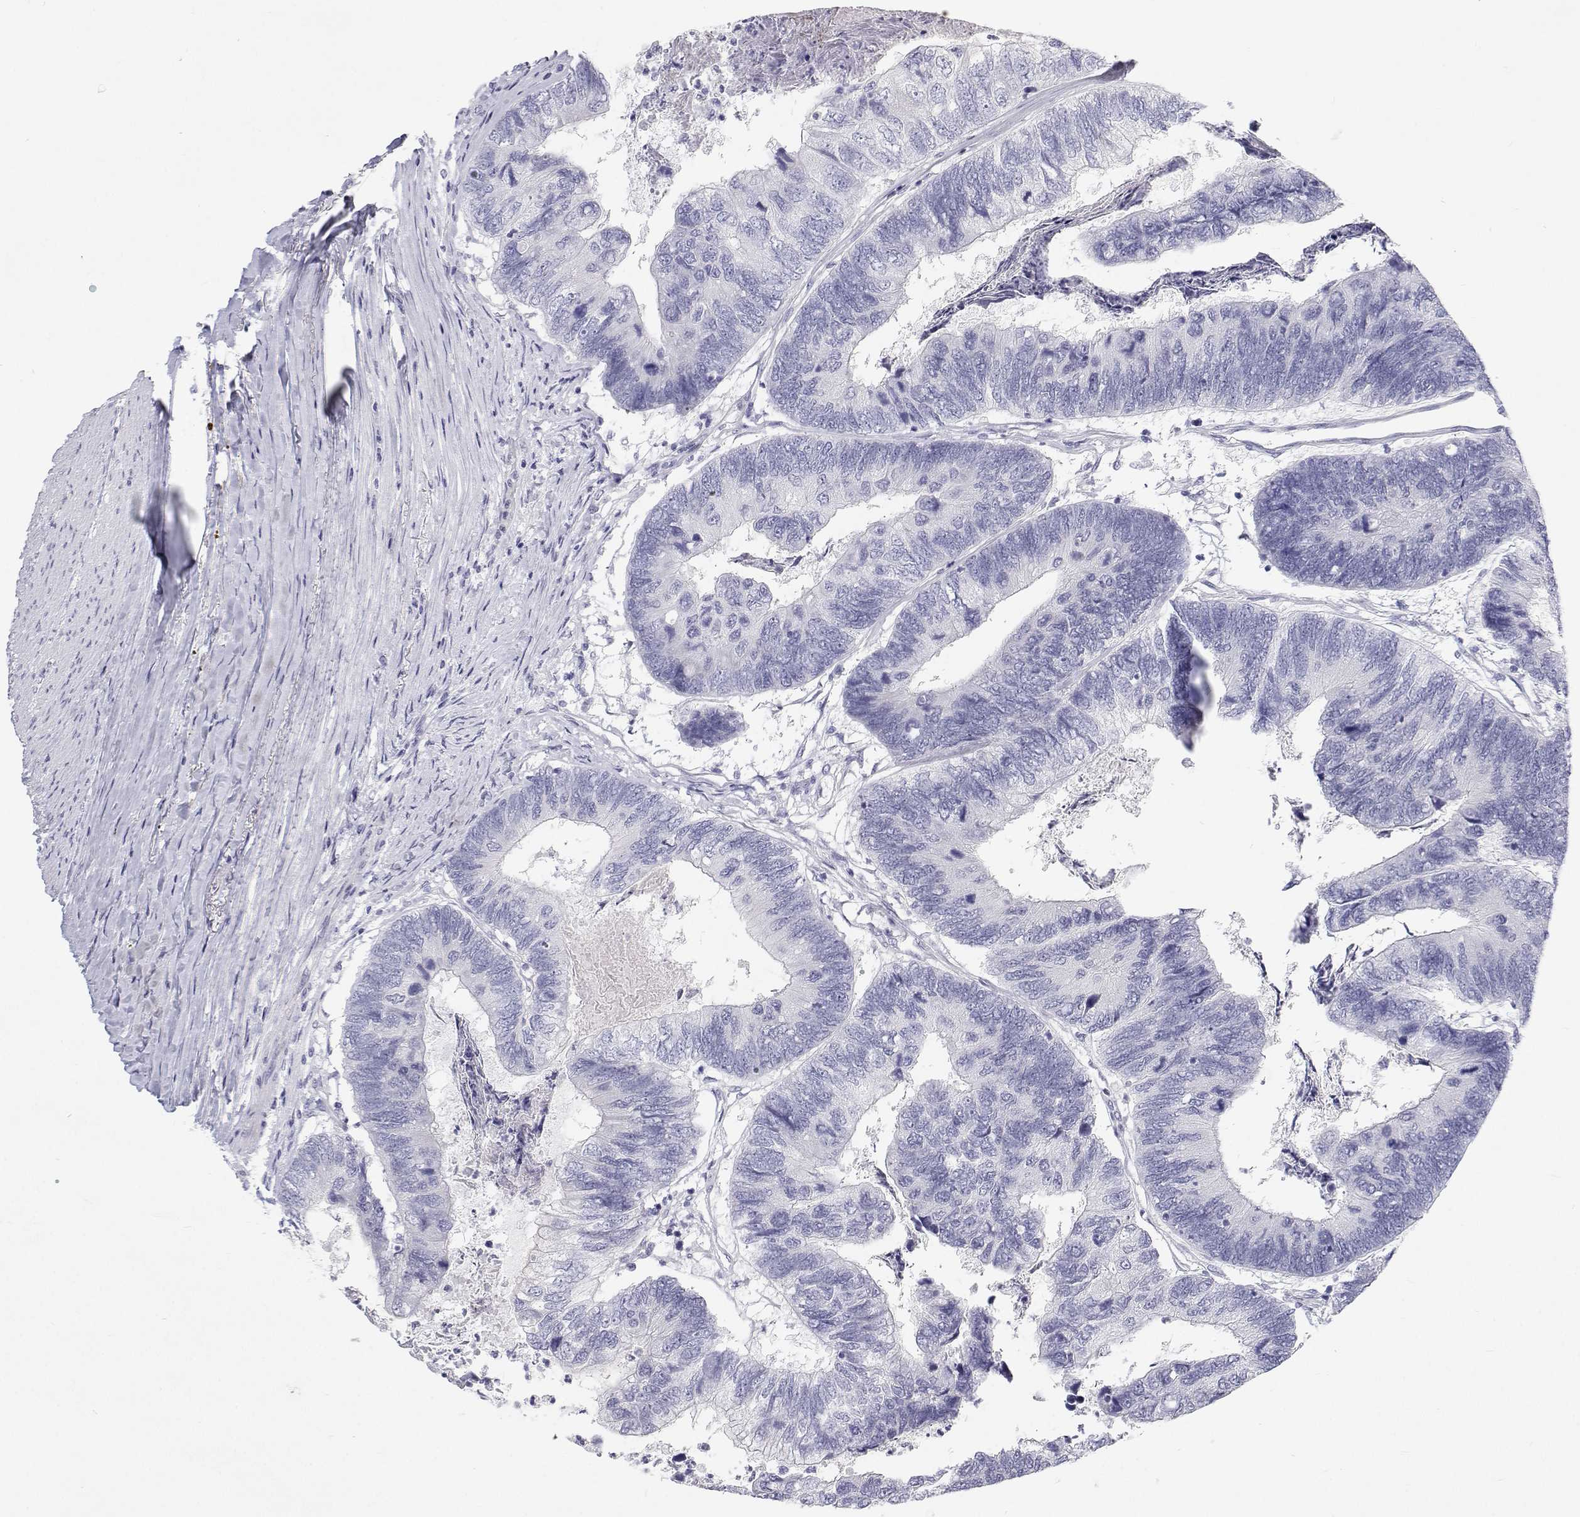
{"staining": {"intensity": "negative", "quantity": "none", "location": "none"}, "tissue": "colorectal cancer", "cell_type": "Tumor cells", "image_type": "cancer", "snomed": [{"axis": "morphology", "description": "Adenocarcinoma, NOS"}, {"axis": "topography", "description": "Colon"}], "caption": "An image of human colorectal adenocarcinoma is negative for staining in tumor cells.", "gene": "TTN", "patient": {"sex": "female", "age": 67}}